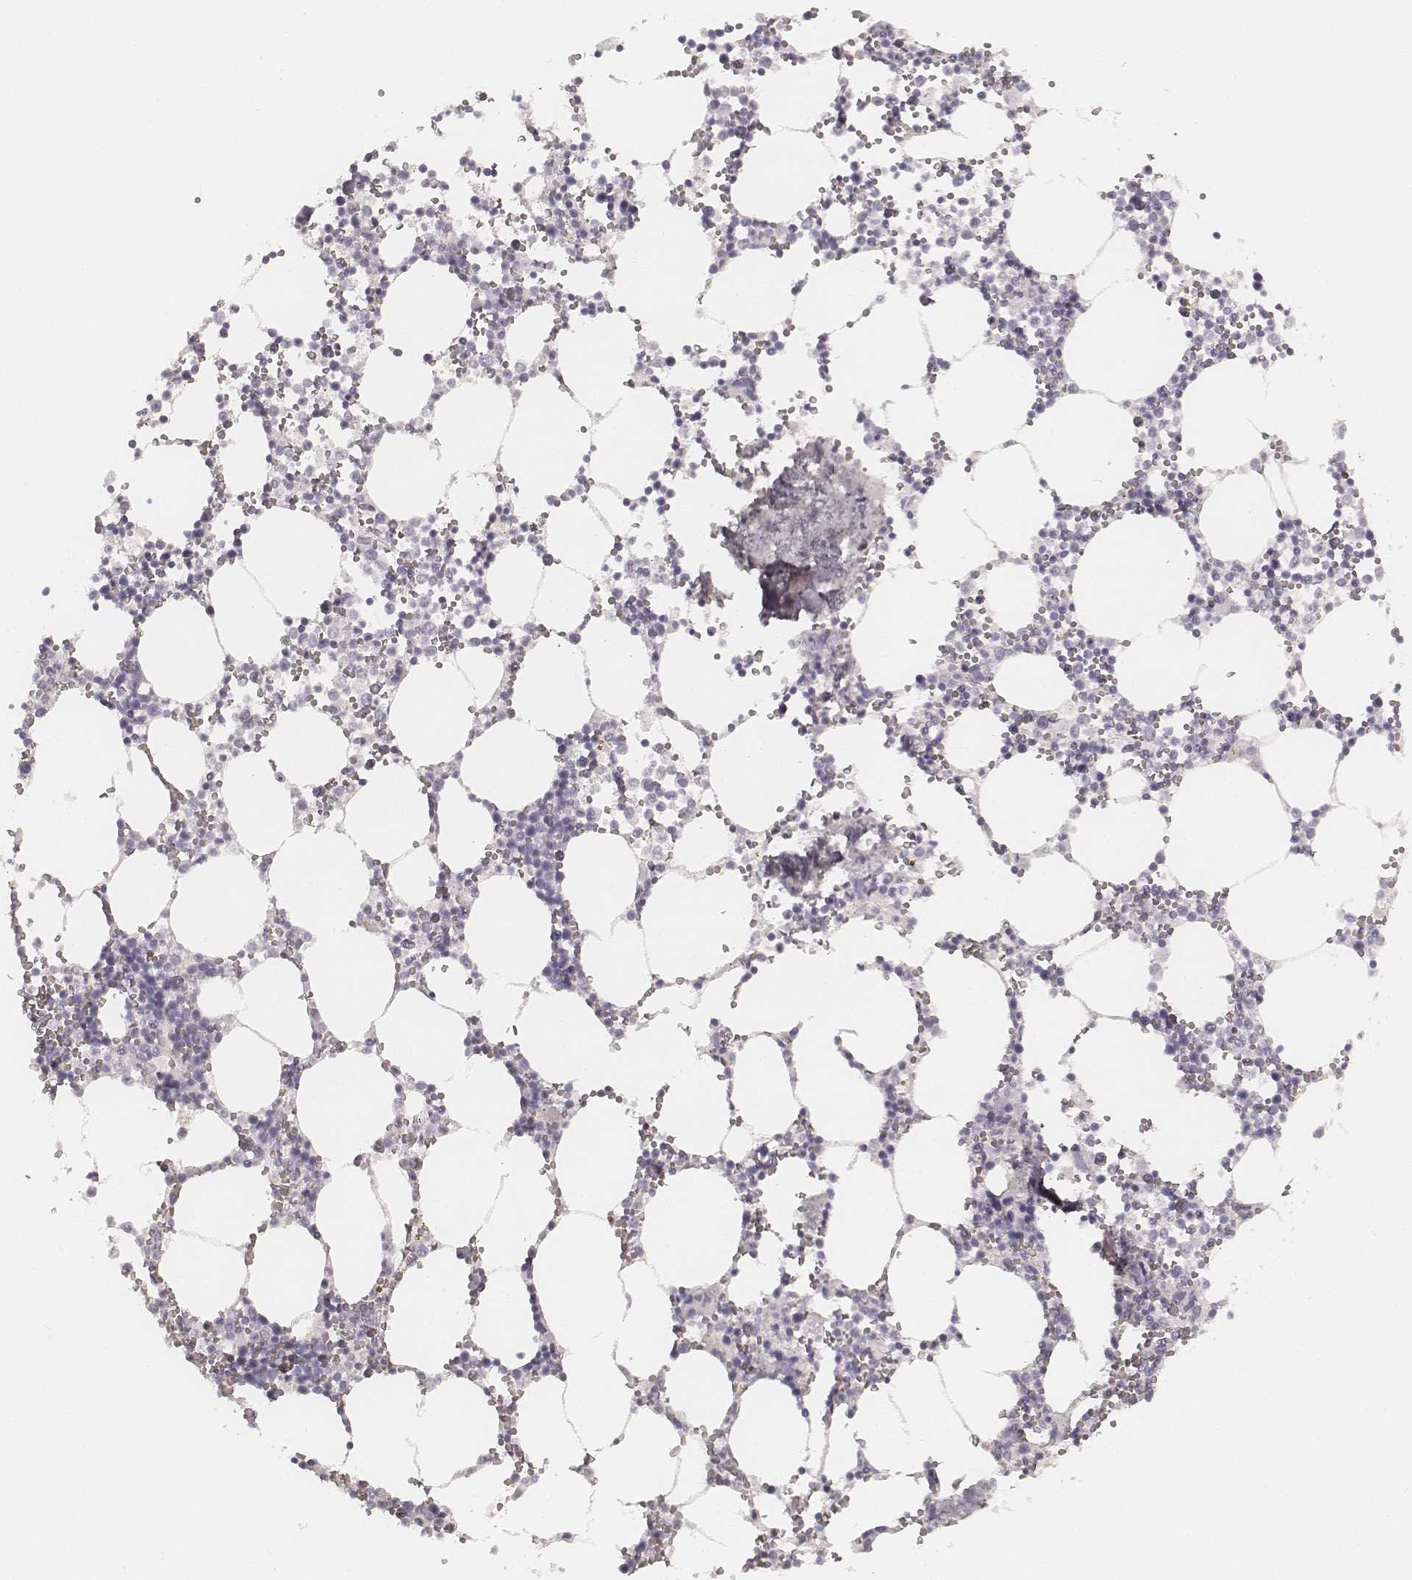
{"staining": {"intensity": "negative", "quantity": "none", "location": "none"}, "tissue": "bone marrow", "cell_type": "Hematopoietic cells", "image_type": "normal", "snomed": [{"axis": "morphology", "description": "Normal tissue, NOS"}, {"axis": "topography", "description": "Bone marrow"}], "caption": "Hematopoietic cells show no significant expression in unremarkable bone marrow. The staining is performed using DAB (3,3'-diaminobenzidine) brown chromogen with nuclei counter-stained in using hematoxylin.", "gene": "KRT72", "patient": {"sex": "male", "age": 54}}